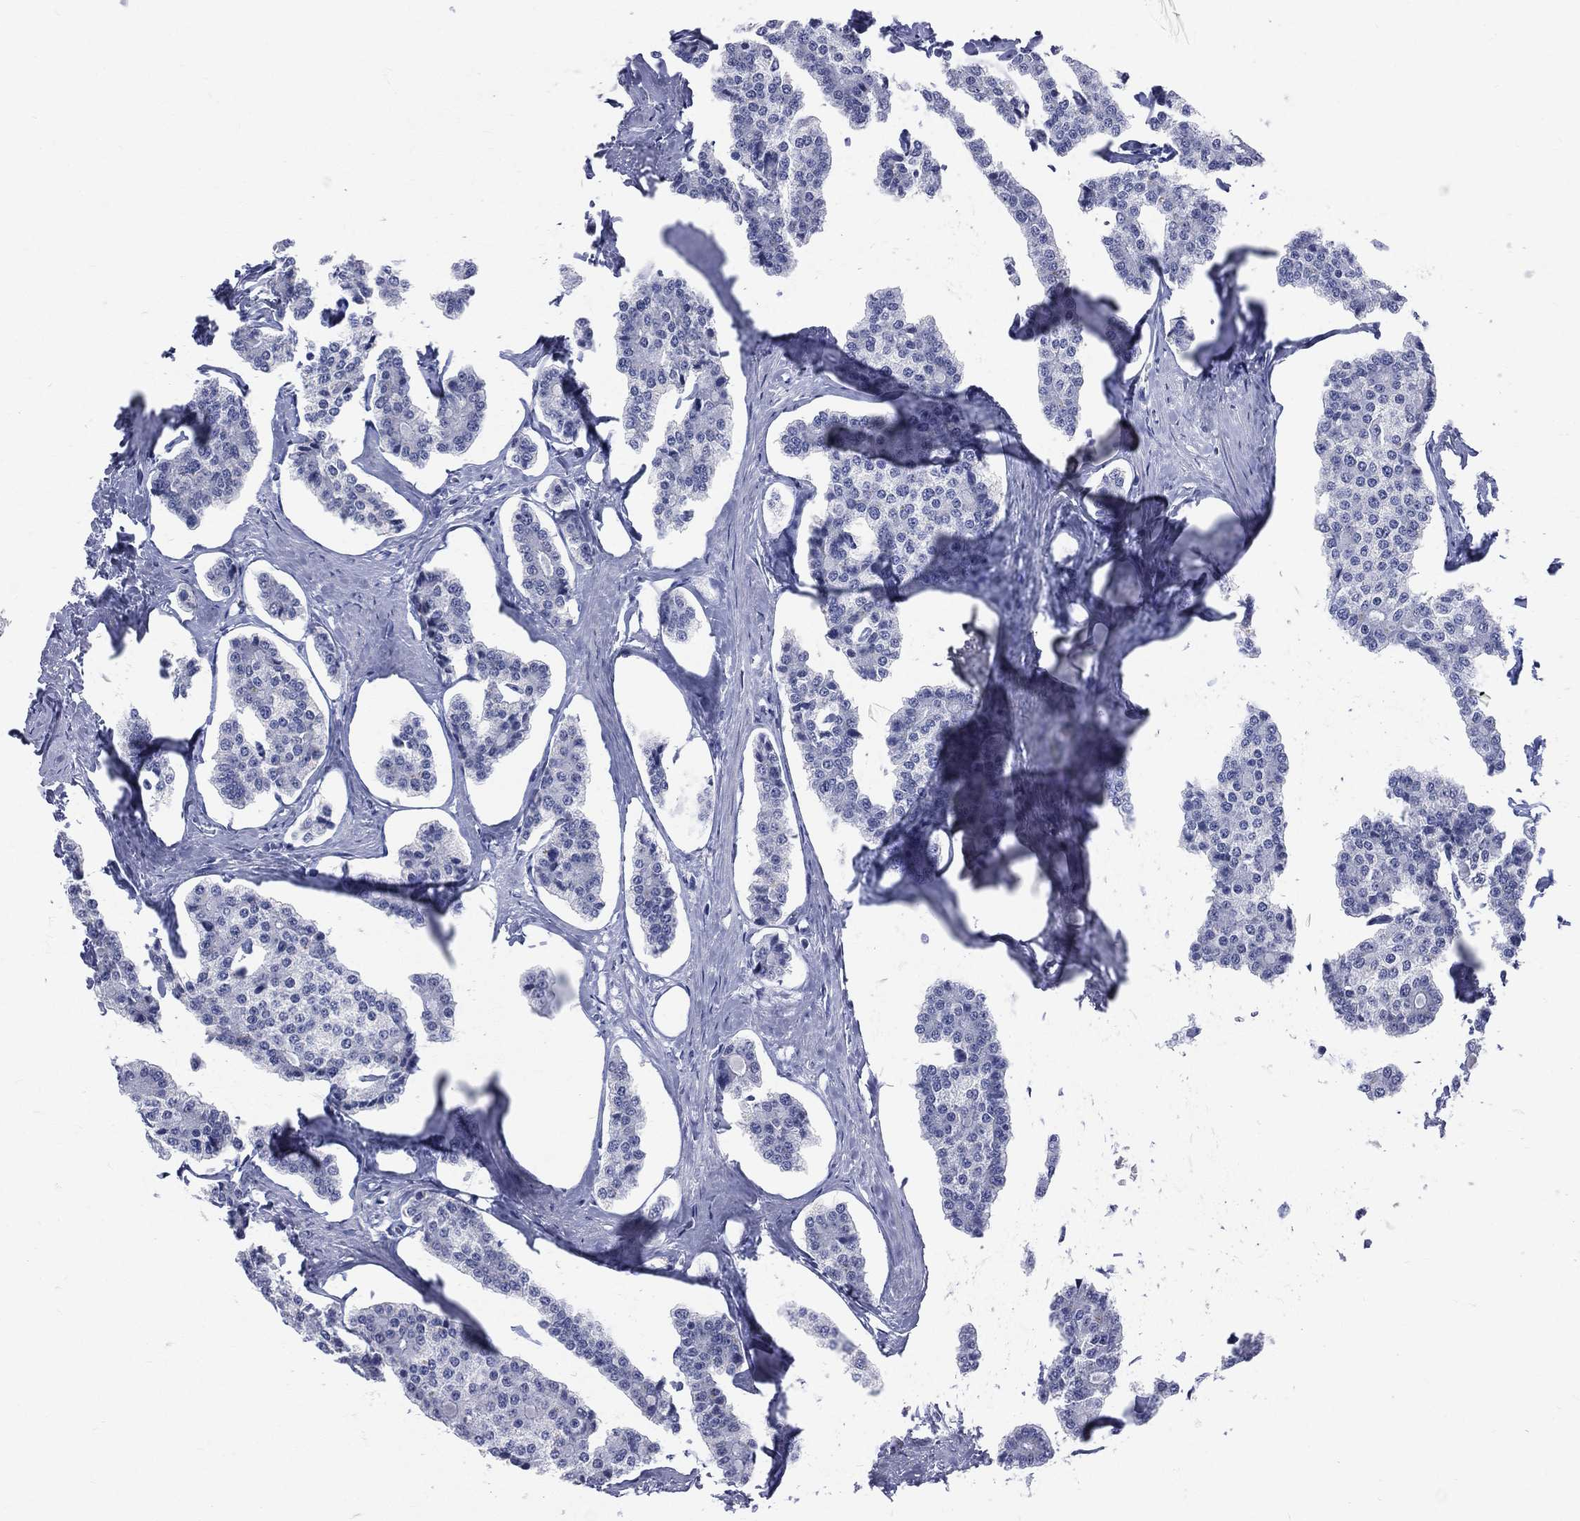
{"staining": {"intensity": "negative", "quantity": "none", "location": "none"}, "tissue": "carcinoid", "cell_type": "Tumor cells", "image_type": "cancer", "snomed": [{"axis": "morphology", "description": "Carcinoid, malignant, NOS"}, {"axis": "topography", "description": "Small intestine"}], "caption": "High power microscopy histopathology image of an IHC histopathology image of carcinoid (malignant), revealing no significant expression in tumor cells.", "gene": "MLLT10", "patient": {"sex": "female", "age": 65}}